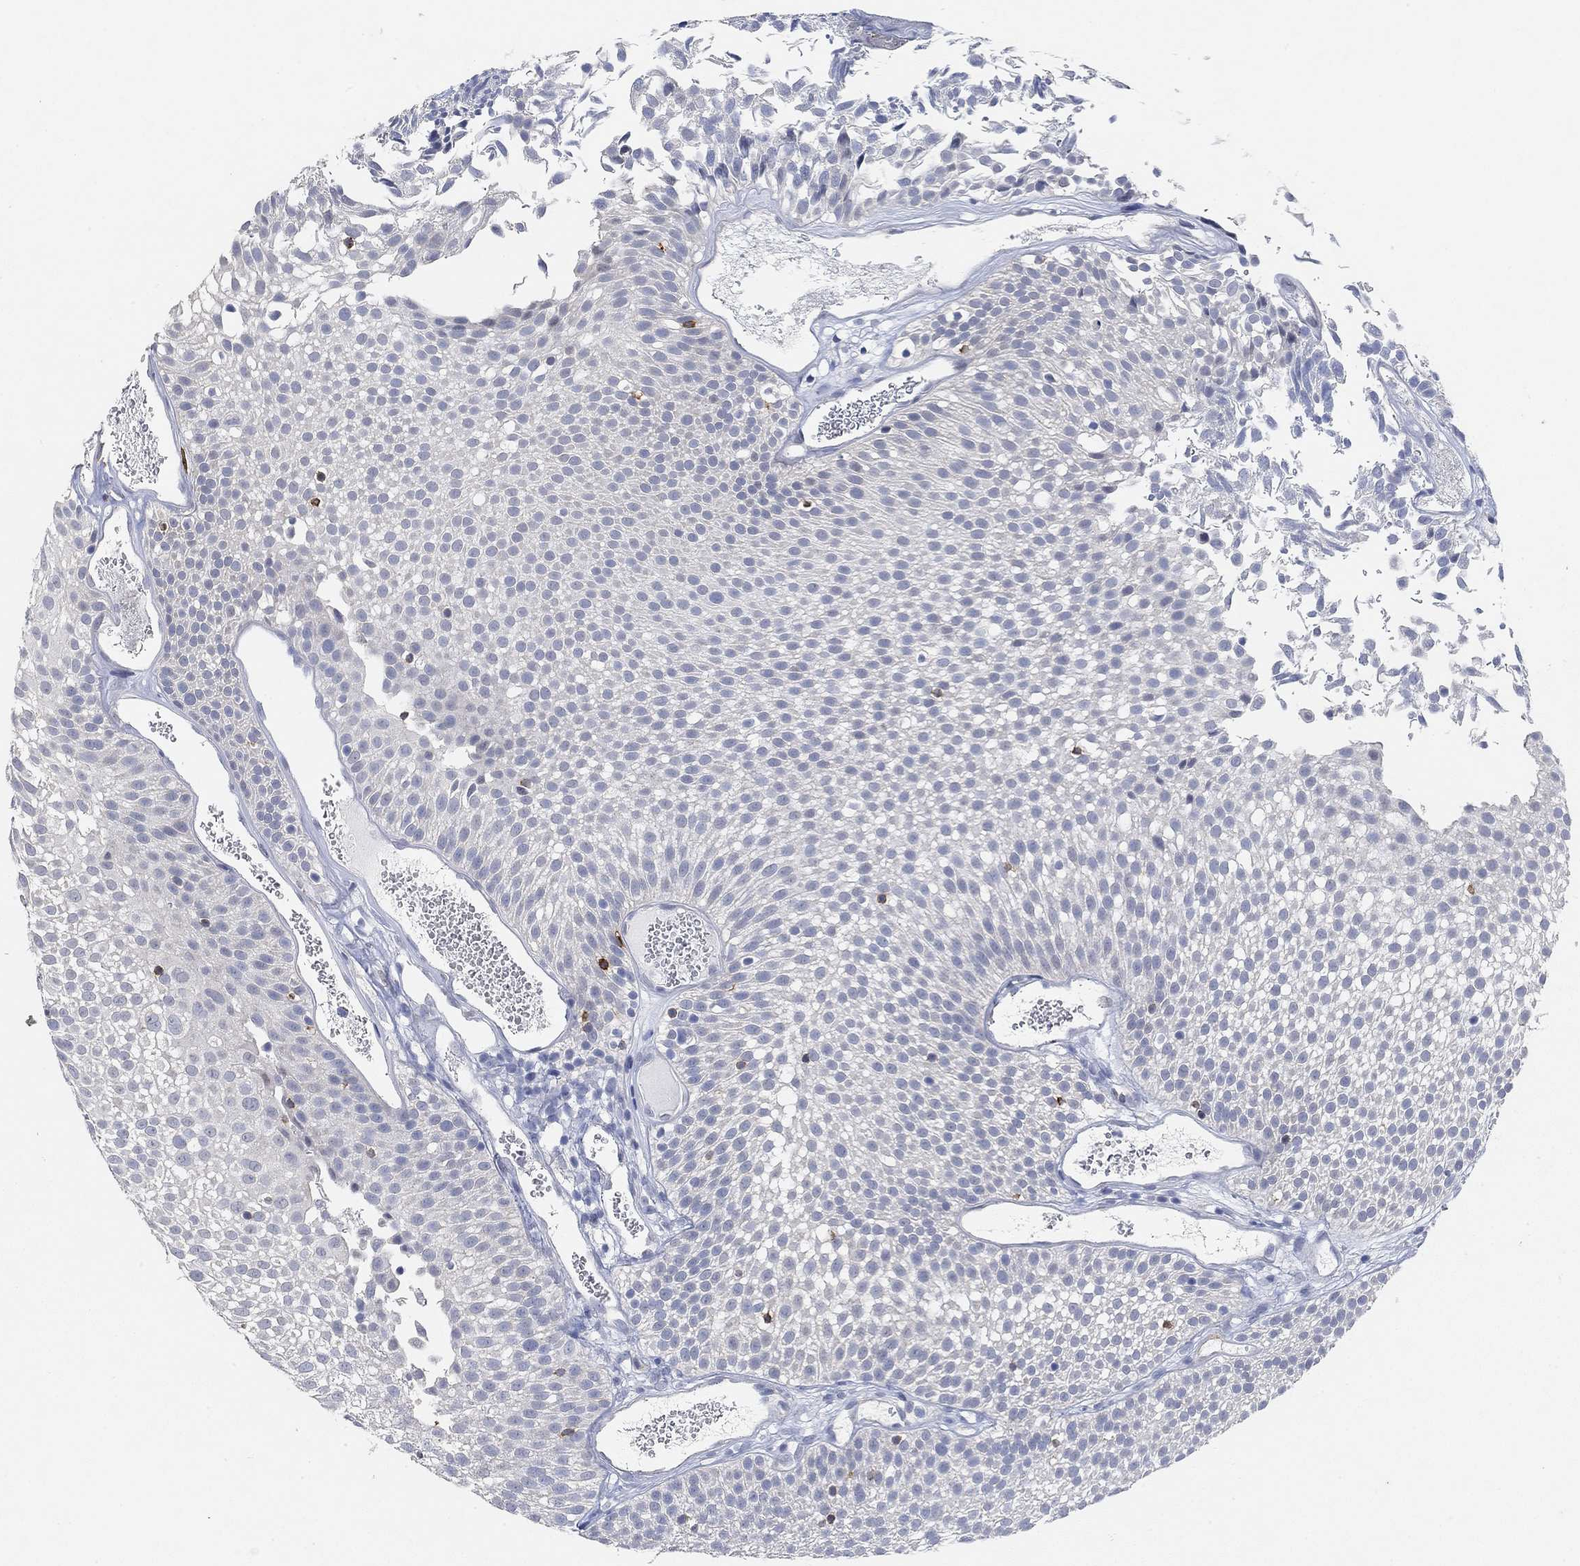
{"staining": {"intensity": "negative", "quantity": "none", "location": "none"}, "tissue": "urothelial cancer", "cell_type": "Tumor cells", "image_type": "cancer", "snomed": [{"axis": "morphology", "description": "Urothelial carcinoma, Low grade"}, {"axis": "topography", "description": "Urinary bladder"}], "caption": "Histopathology image shows no protein positivity in tumor cells of urothelial cancer tissue. (Brightfield microscopy of DAB immunohistochemistry at high magnification).", "gene": "VAT1L", "patient": {"sex": "male", "age": 52}}